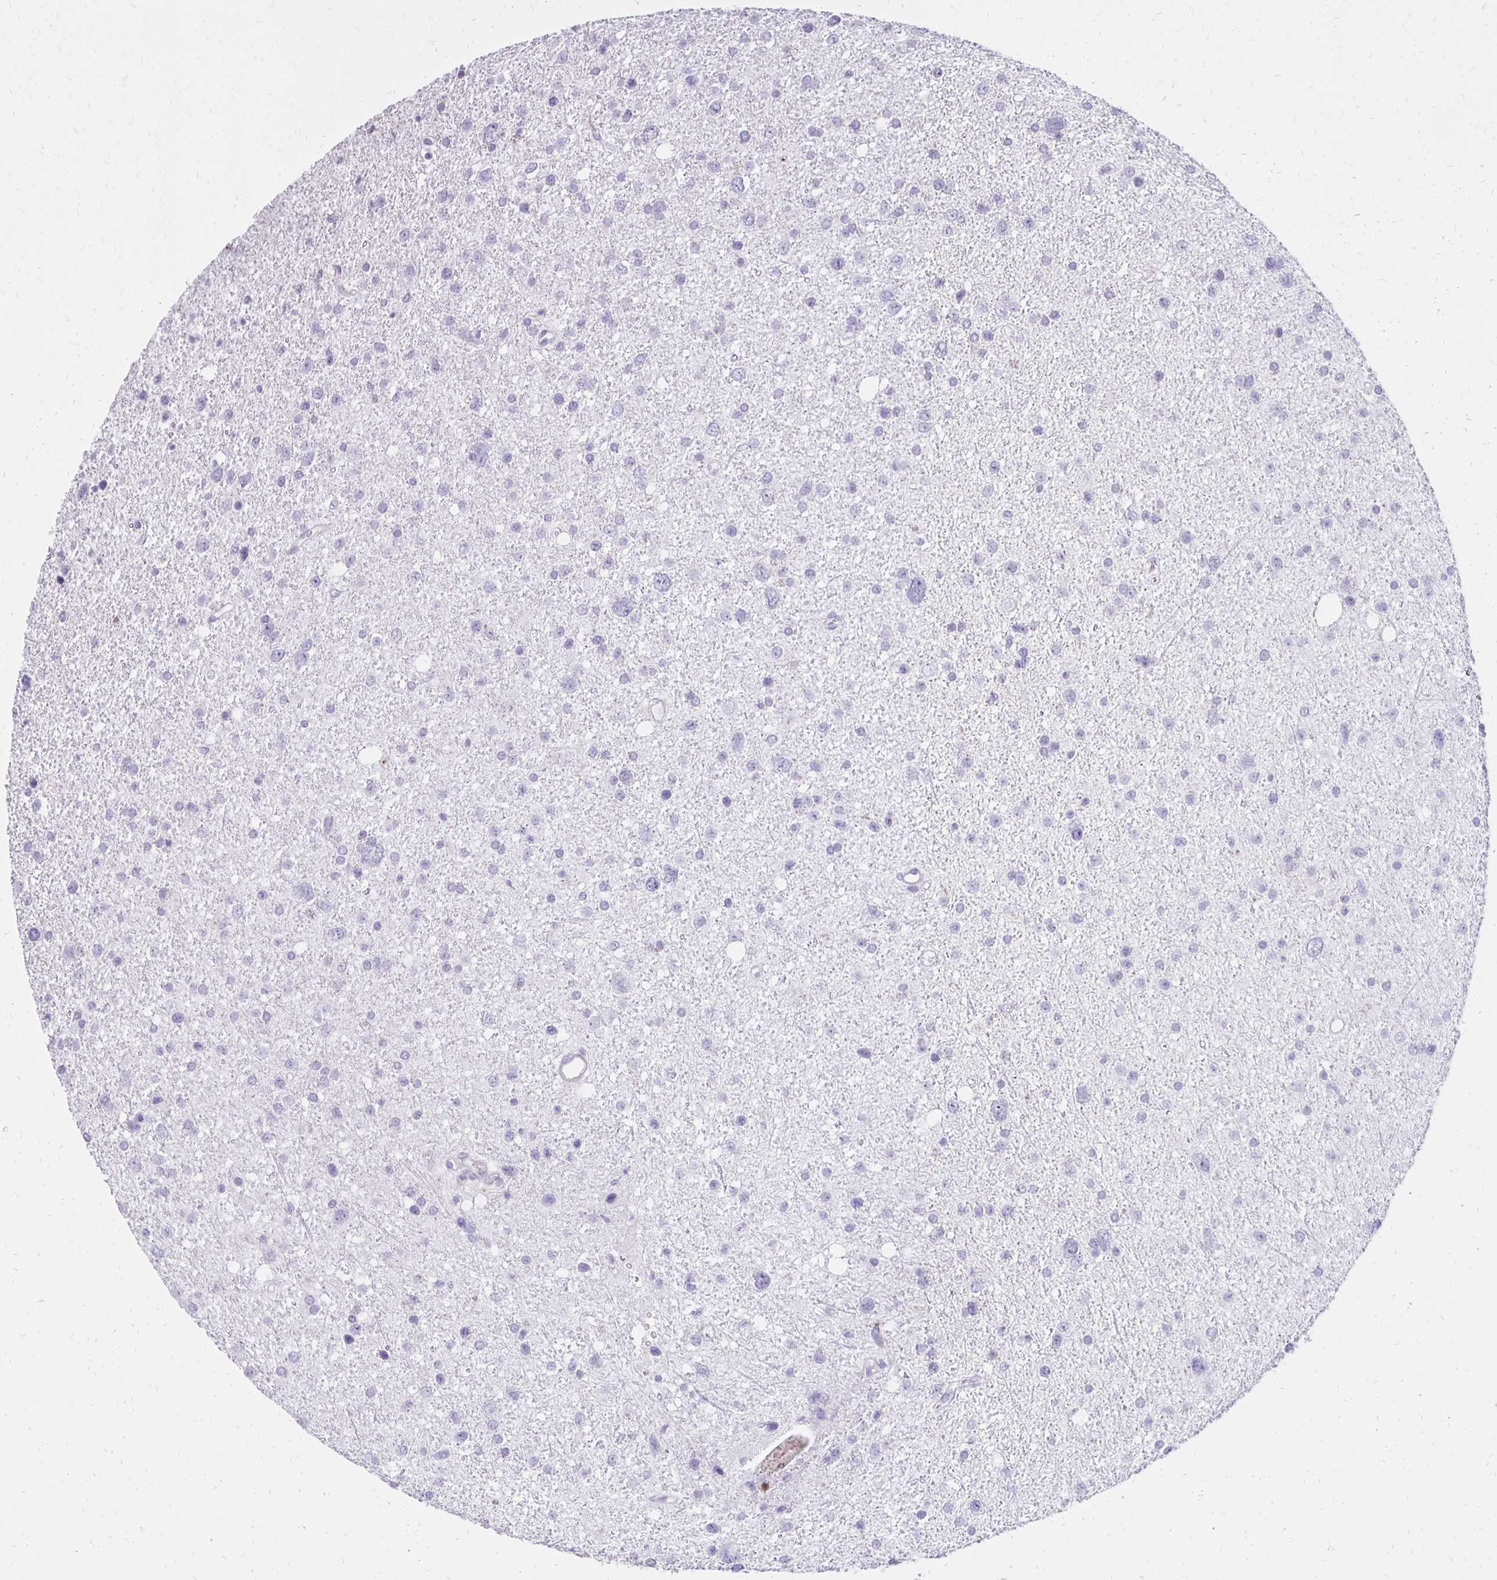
{"staining": {"intensity": "negative", "quantity": "none", "location": "none"}, "tissue": "glioma", "cell_type": "Tumor cells", "image_type": "cancer", "snomed": [{"axis": "morphology", "description": "Glioma, malignant, Low grade"}, {"axis": "topography", "description": "Brain"}], "caption": "There is no significant expression in tumor cells of glioma. (IHC, brightfield microscopy, high magnification).", "gene": "CCL21", "patient": {"sex": "female", "age": 55}}